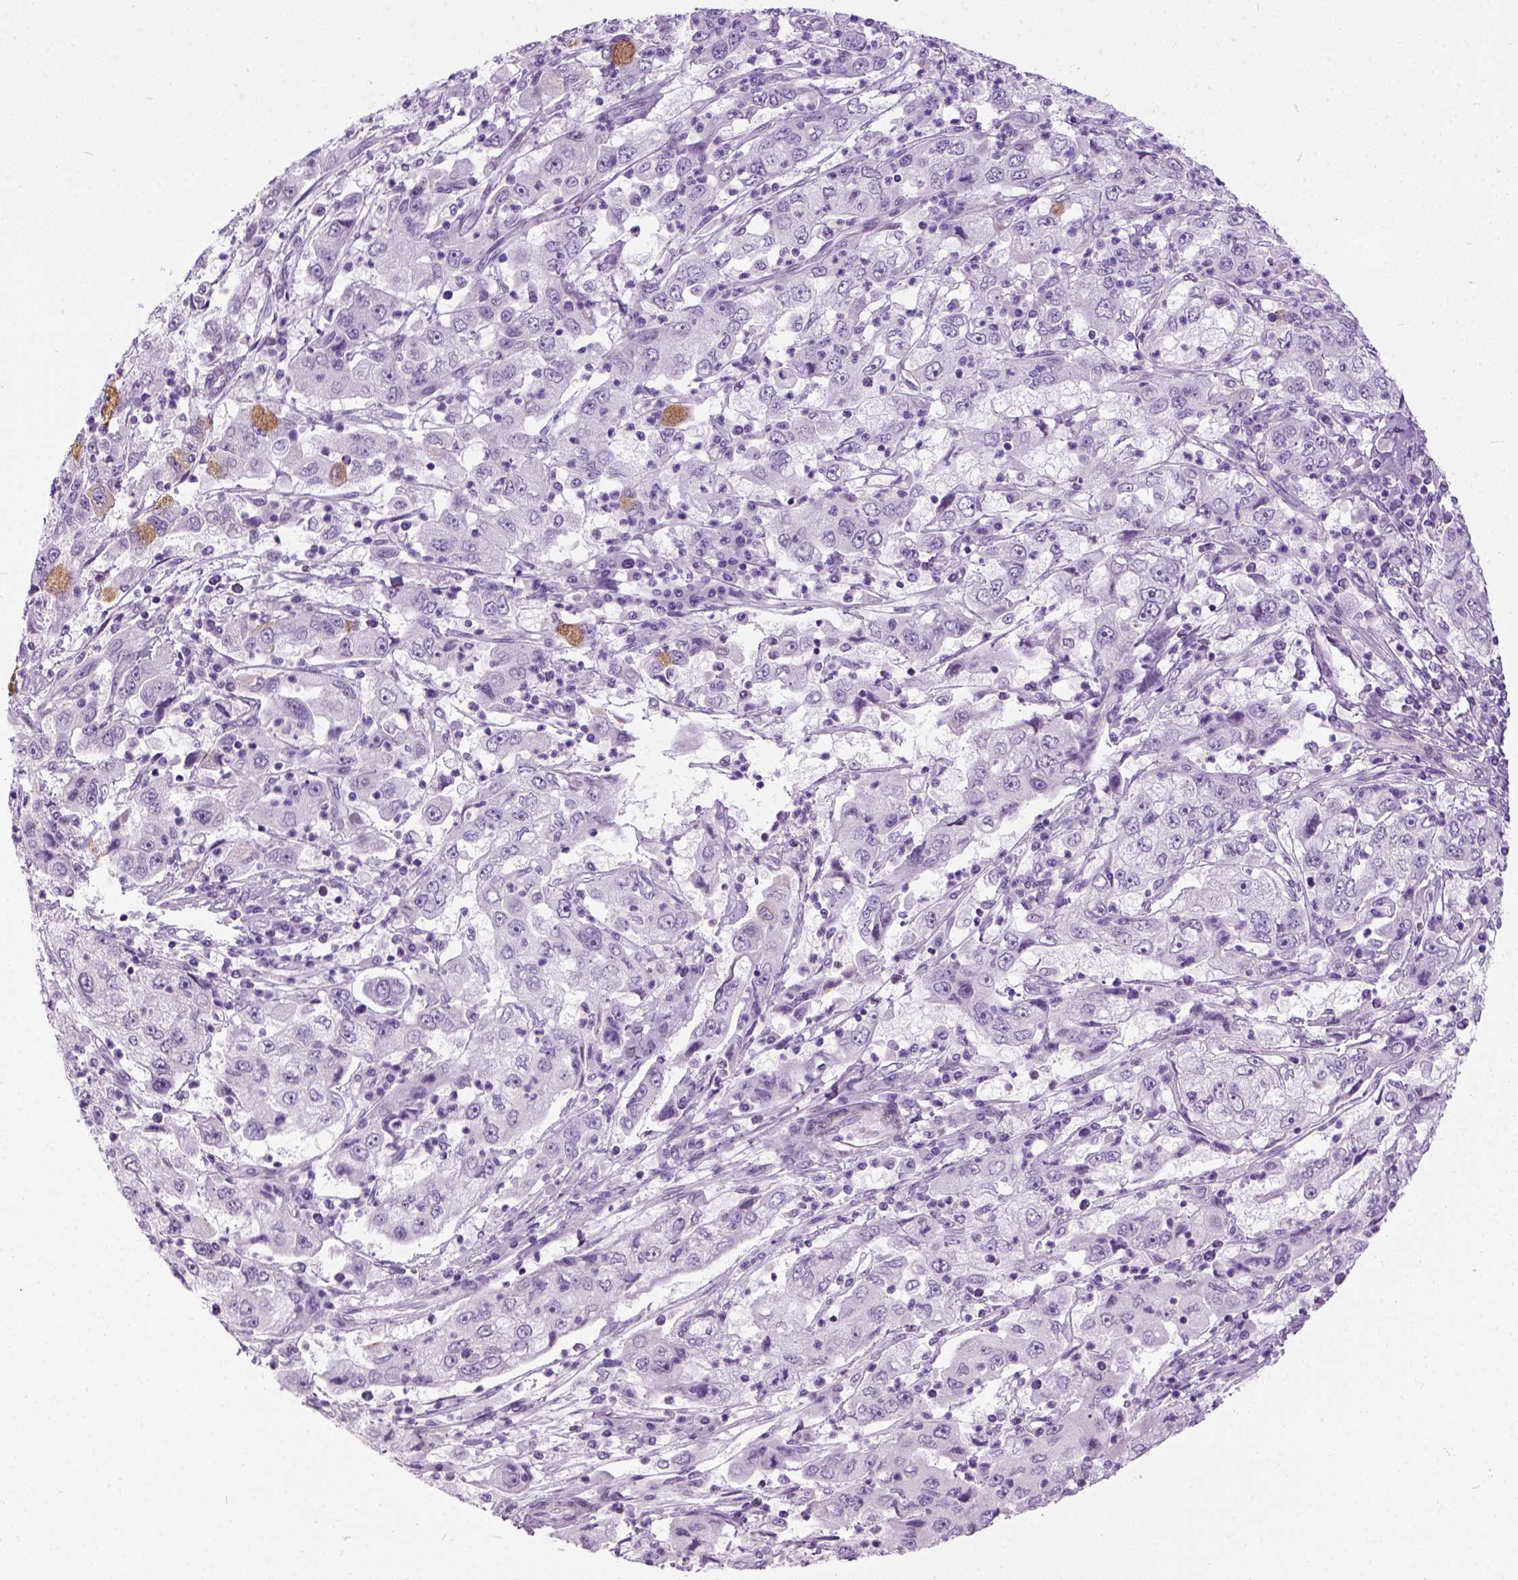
{"staining": {"intensity": "negative", "quantity": "none", "location": "none"}, "tissue": "cervical cancer", "cell_type": "Tumor cells", "image_type": "cancer", "snomed": [{"axis": "morphology", "description": "Squamous cell carcinoma, NOS"}, {"axis": "topography", "description": "Cervix"}], "caption": "Immunohistochemistry (IHC) of human cervical cancer (squamous cell carcinoma) reveals no expression in tumor cells.", "gene": "AXDND1", "patient": {"sex": "female", "age": 36}}